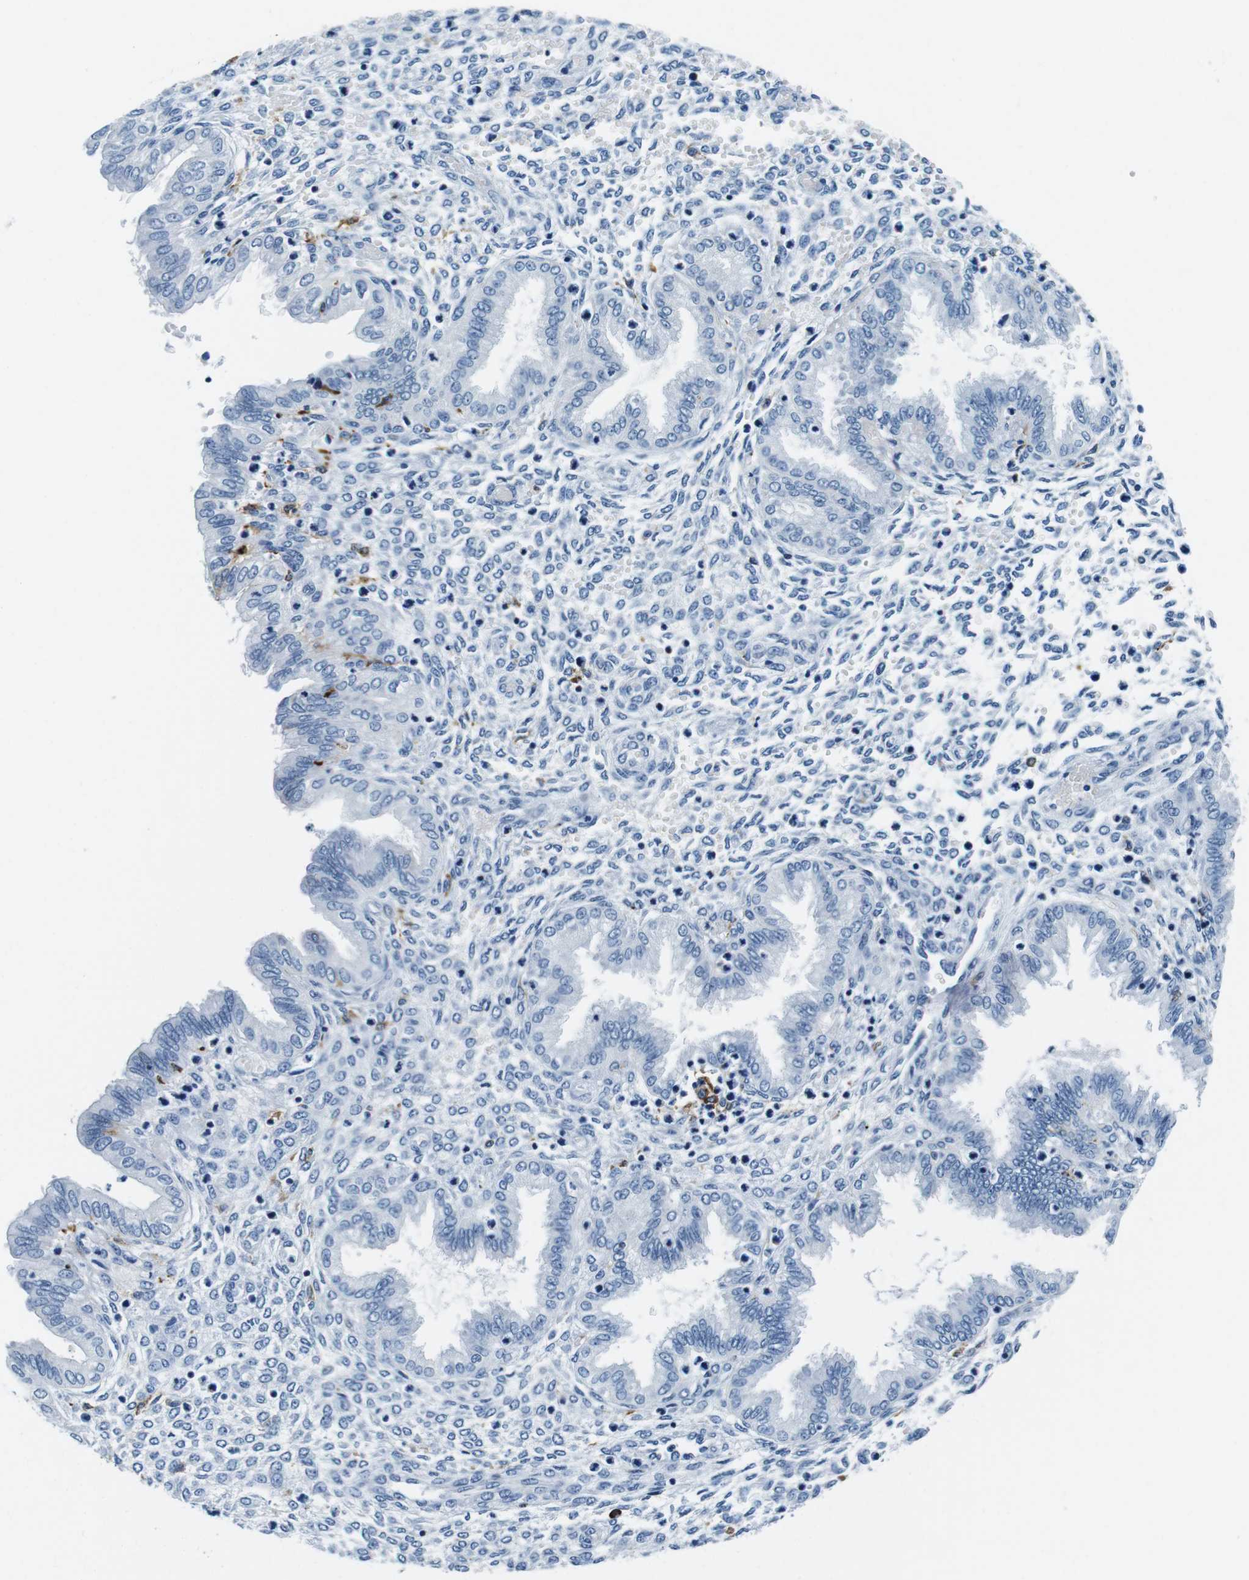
{"staining": {"intensity": "negative", "quantity": "none", "location": "none"}, "tissue": "endometrium", "cell_type": "Cells in endometrial stroma", "image_type": "normal", "snomed": [{"axis": "morphology", "description": "Normal tissue, NOS"}, {"axis": "topography", "description": "Endometrium"}], "caption": "An IHC micrograph of normal endometrium is shown. There is no staining in cells in endometrial stroma of endometrium.", "gene": "HLA", "patient": {"sex": "female", "age": 33}}